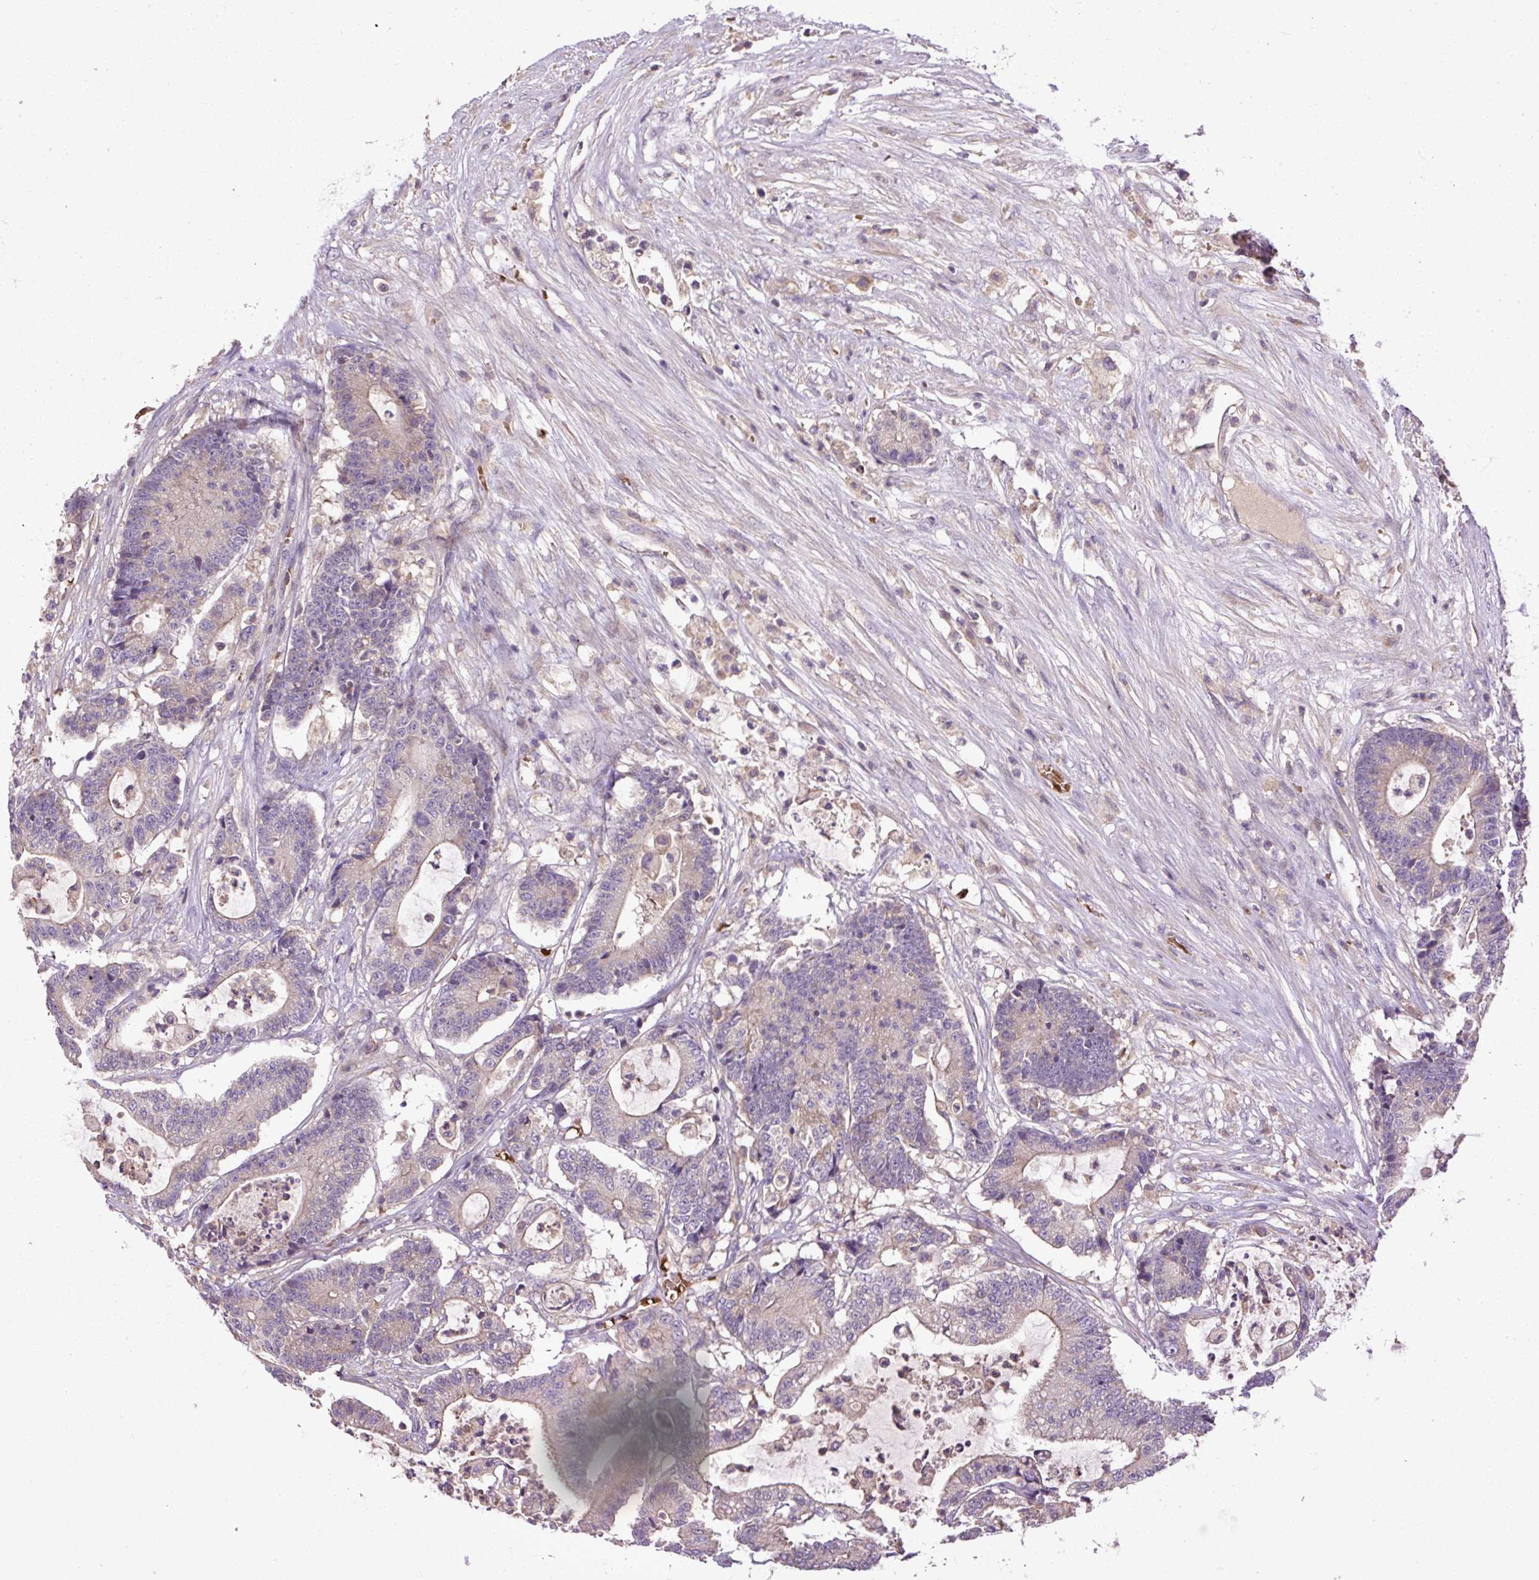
{"staining": {"intensity": "negative", "quantity": "none", "location": "none"}, "tissue": "colorectal cancer", "cell_type": "Tumor cells", "image_type": "cancer", "snomed": [{"axis": "morphology", "description": "Adenocarcinoma, NOS"}, {"axis": "topography", "description": "Colon"}], "caption": "The micrograph reveals no significant expression in tumor cells of colorectal cancer (adenocarcinoma).", "gene": "CXCL13", "patient": {"sex": "female", "age": 84}}